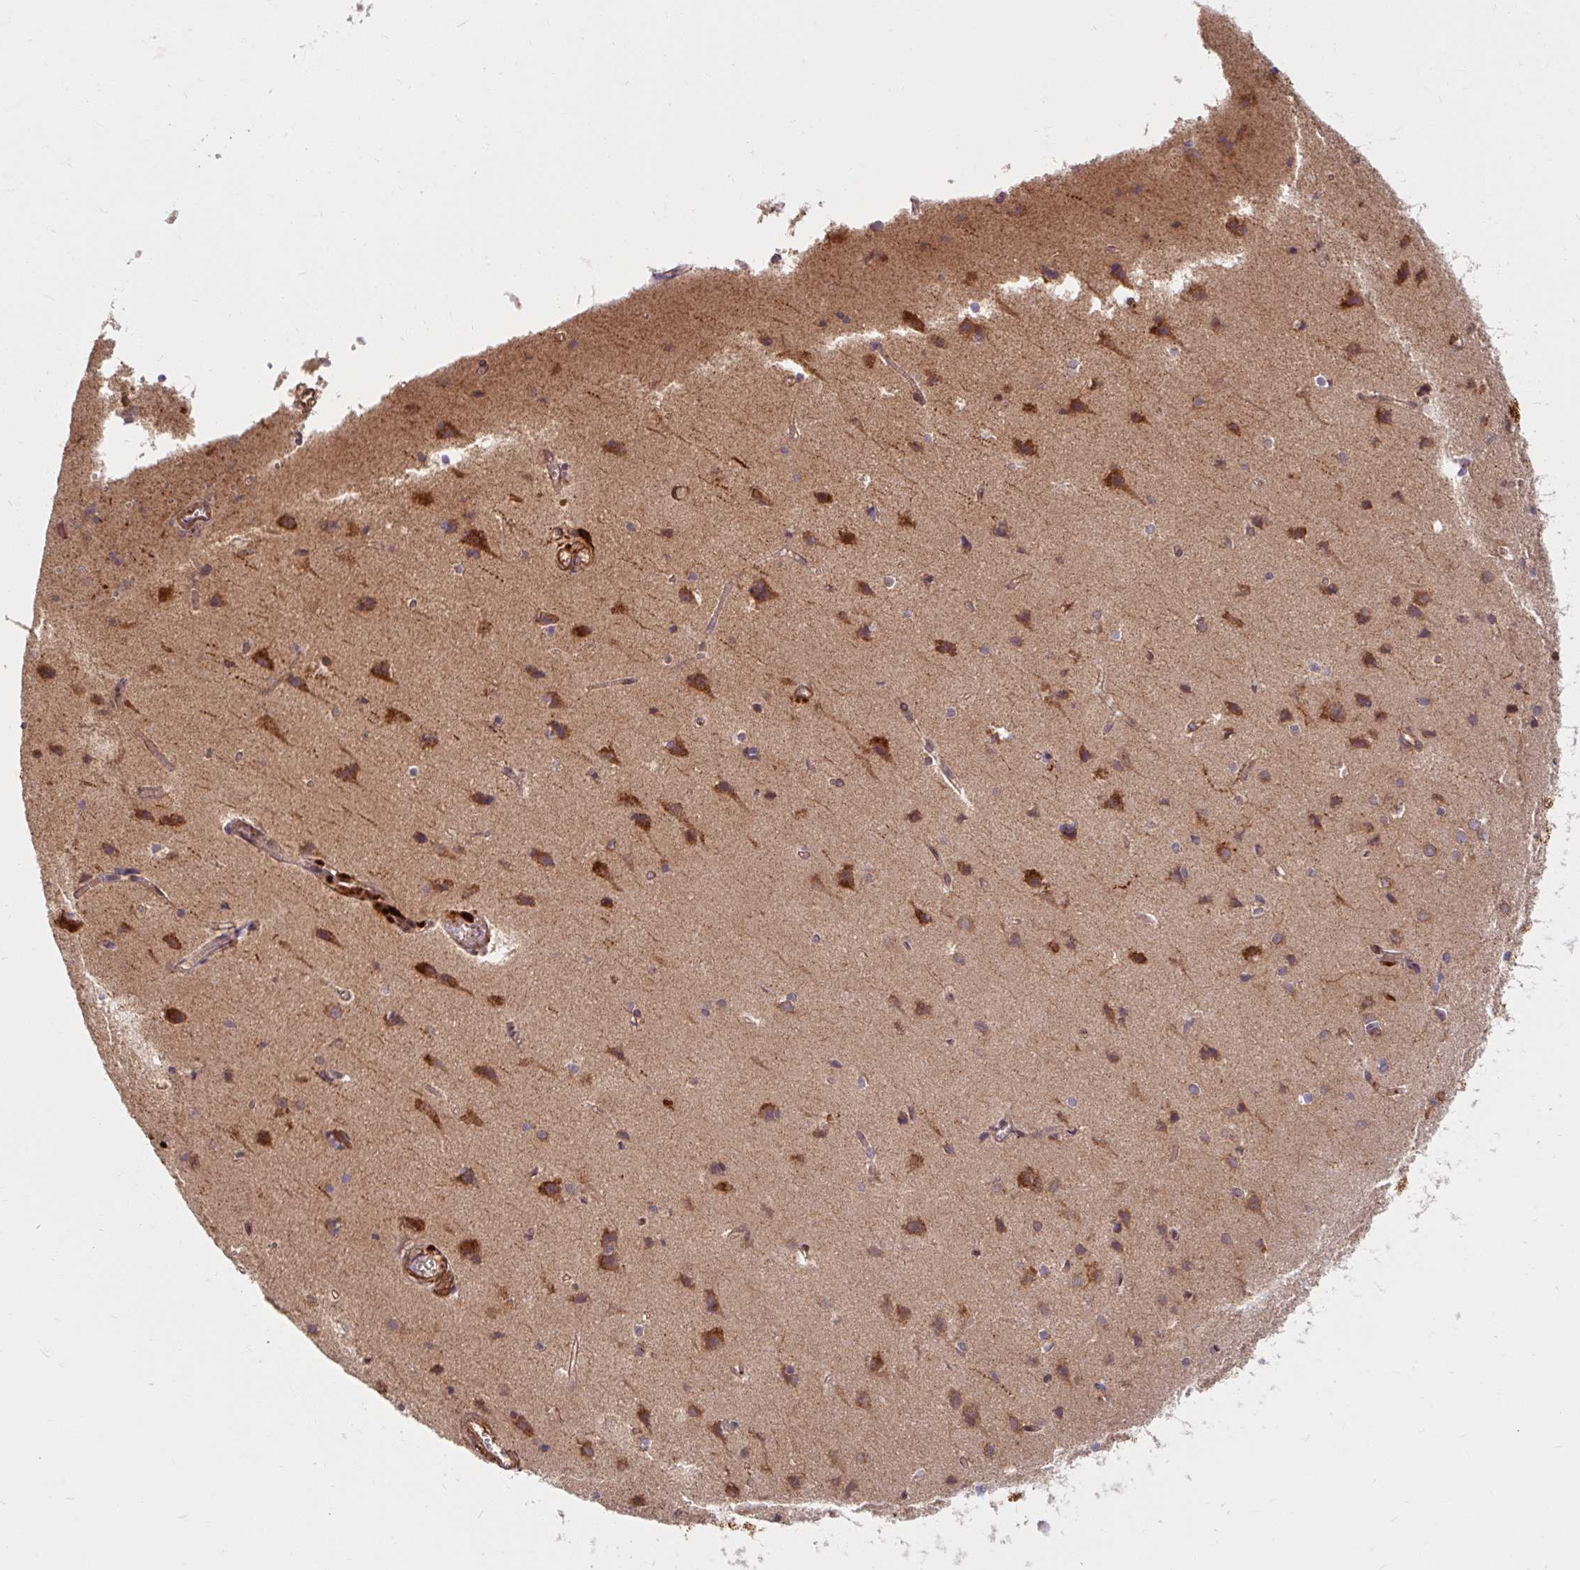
{"staining": {"intensity": "moderate", "quantity": ">75%", "location": "cytoplasmic/membranous"}, "tissue": "cerebral cortex", "cell_type": "Endothelial cells", "image_type": "normal", "snomed": [{"axis": "morphology", "description": "Normal tissue, NOS"}, {"axis": "topography", "description": "Cerebral cortex"}], "caption": "Immunohistochemistry (DAB (3,3'-diaminobenzidine)) staining of normal human cerebral cortex shows moderate cytoplasmic/membranous protein positivity in about >75% of endothelial cells.", "gene": "BTF3", "patient": {"sex": "male", "age": 37}}